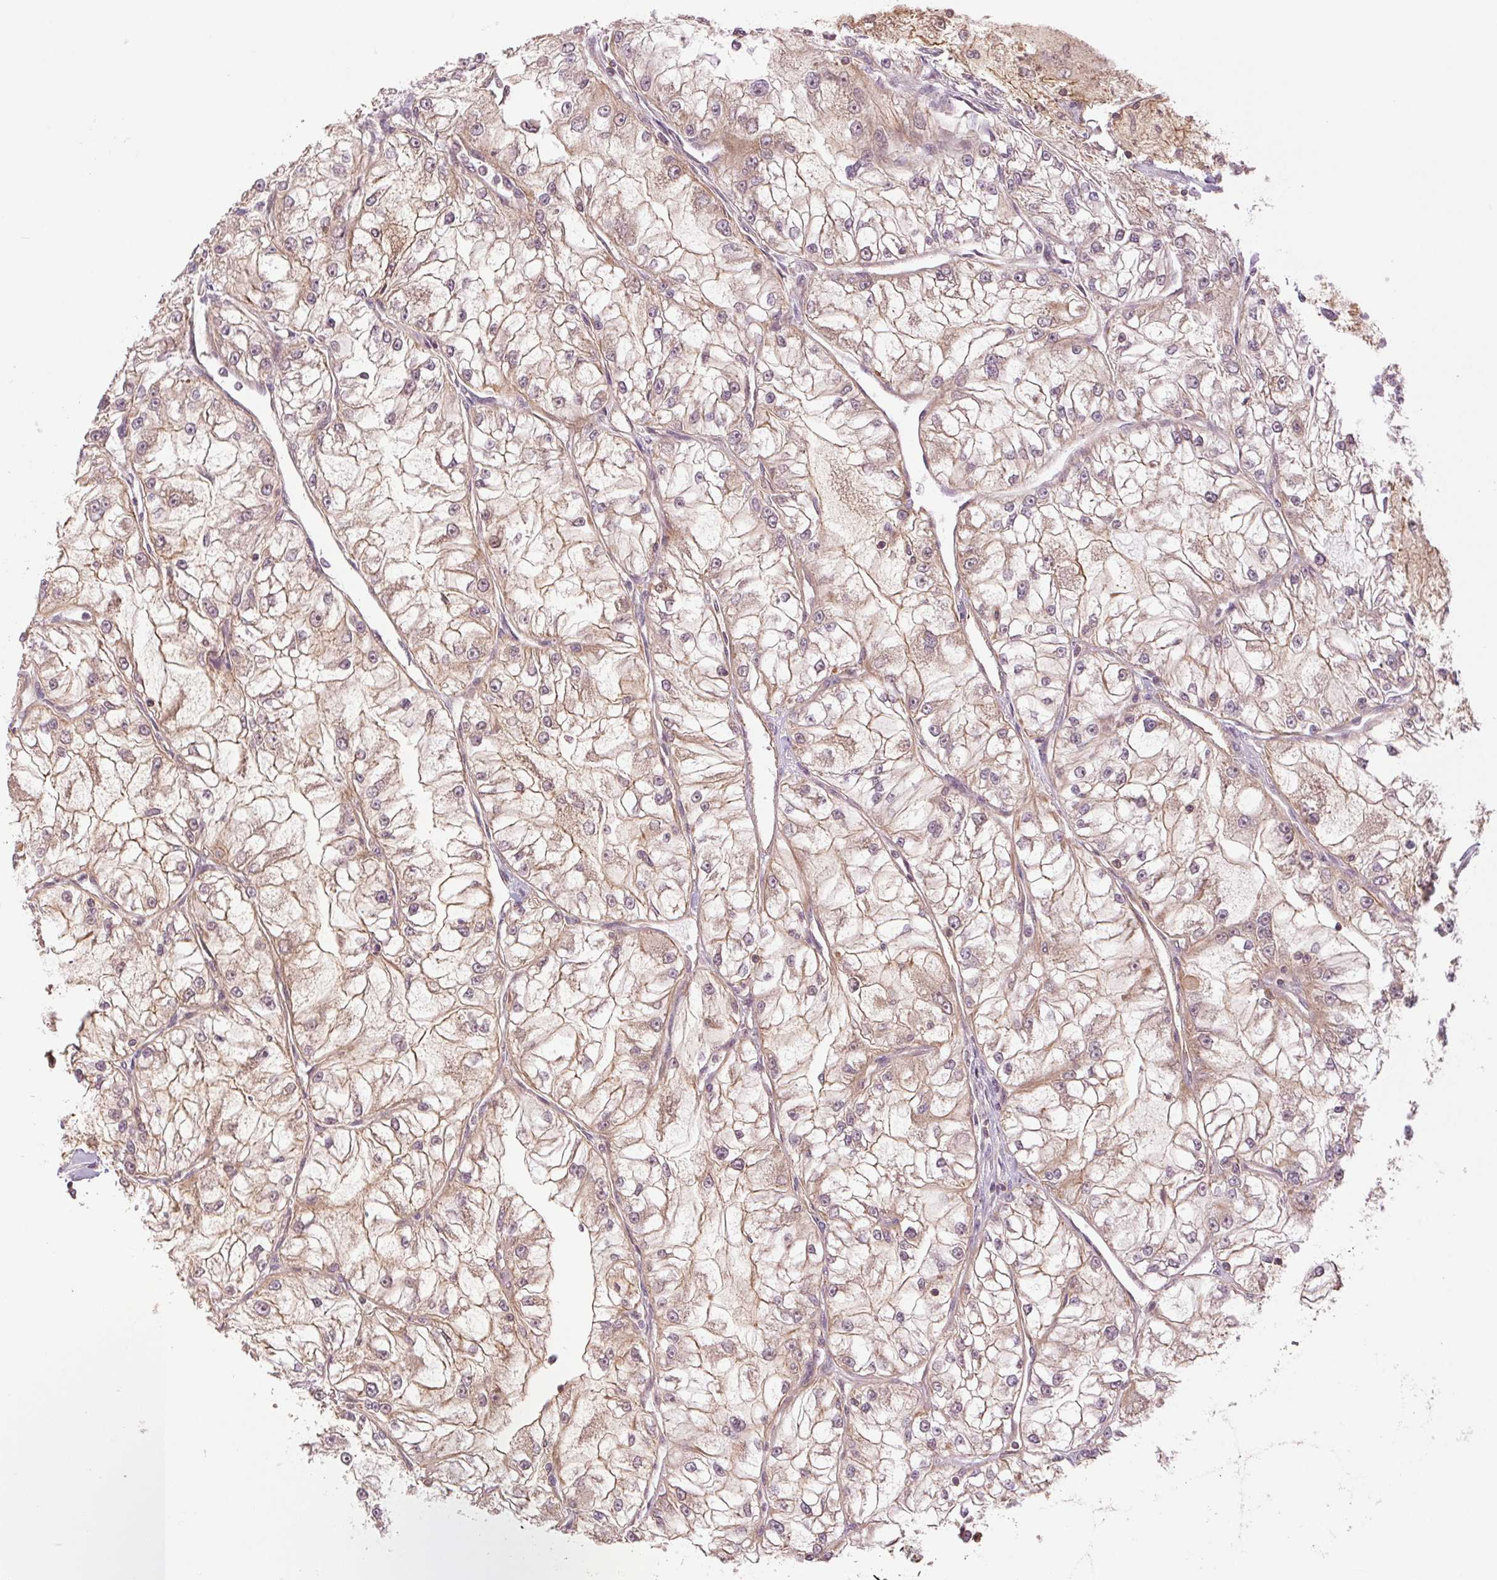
{"staining": {"intensity": "weak", "quantity": ">75%", "location": "cytoplasmic/membranous"}, "tissue": "renal cancer", "cell_type": "Tumor cells", "image_type": "cancer", "snomed": [{"axis": "morphology", "description": "Adenocarcinoma, NOS"}, {"axis": "topography", "description": "Kidney"}], "caption": "Weak cytoplasmic/membranous expression is present in approximately >75% of tumor cells in renal adenocarcinoma.", "gene": "STARD7", "patient": {"sex": "female", "age": 72}}